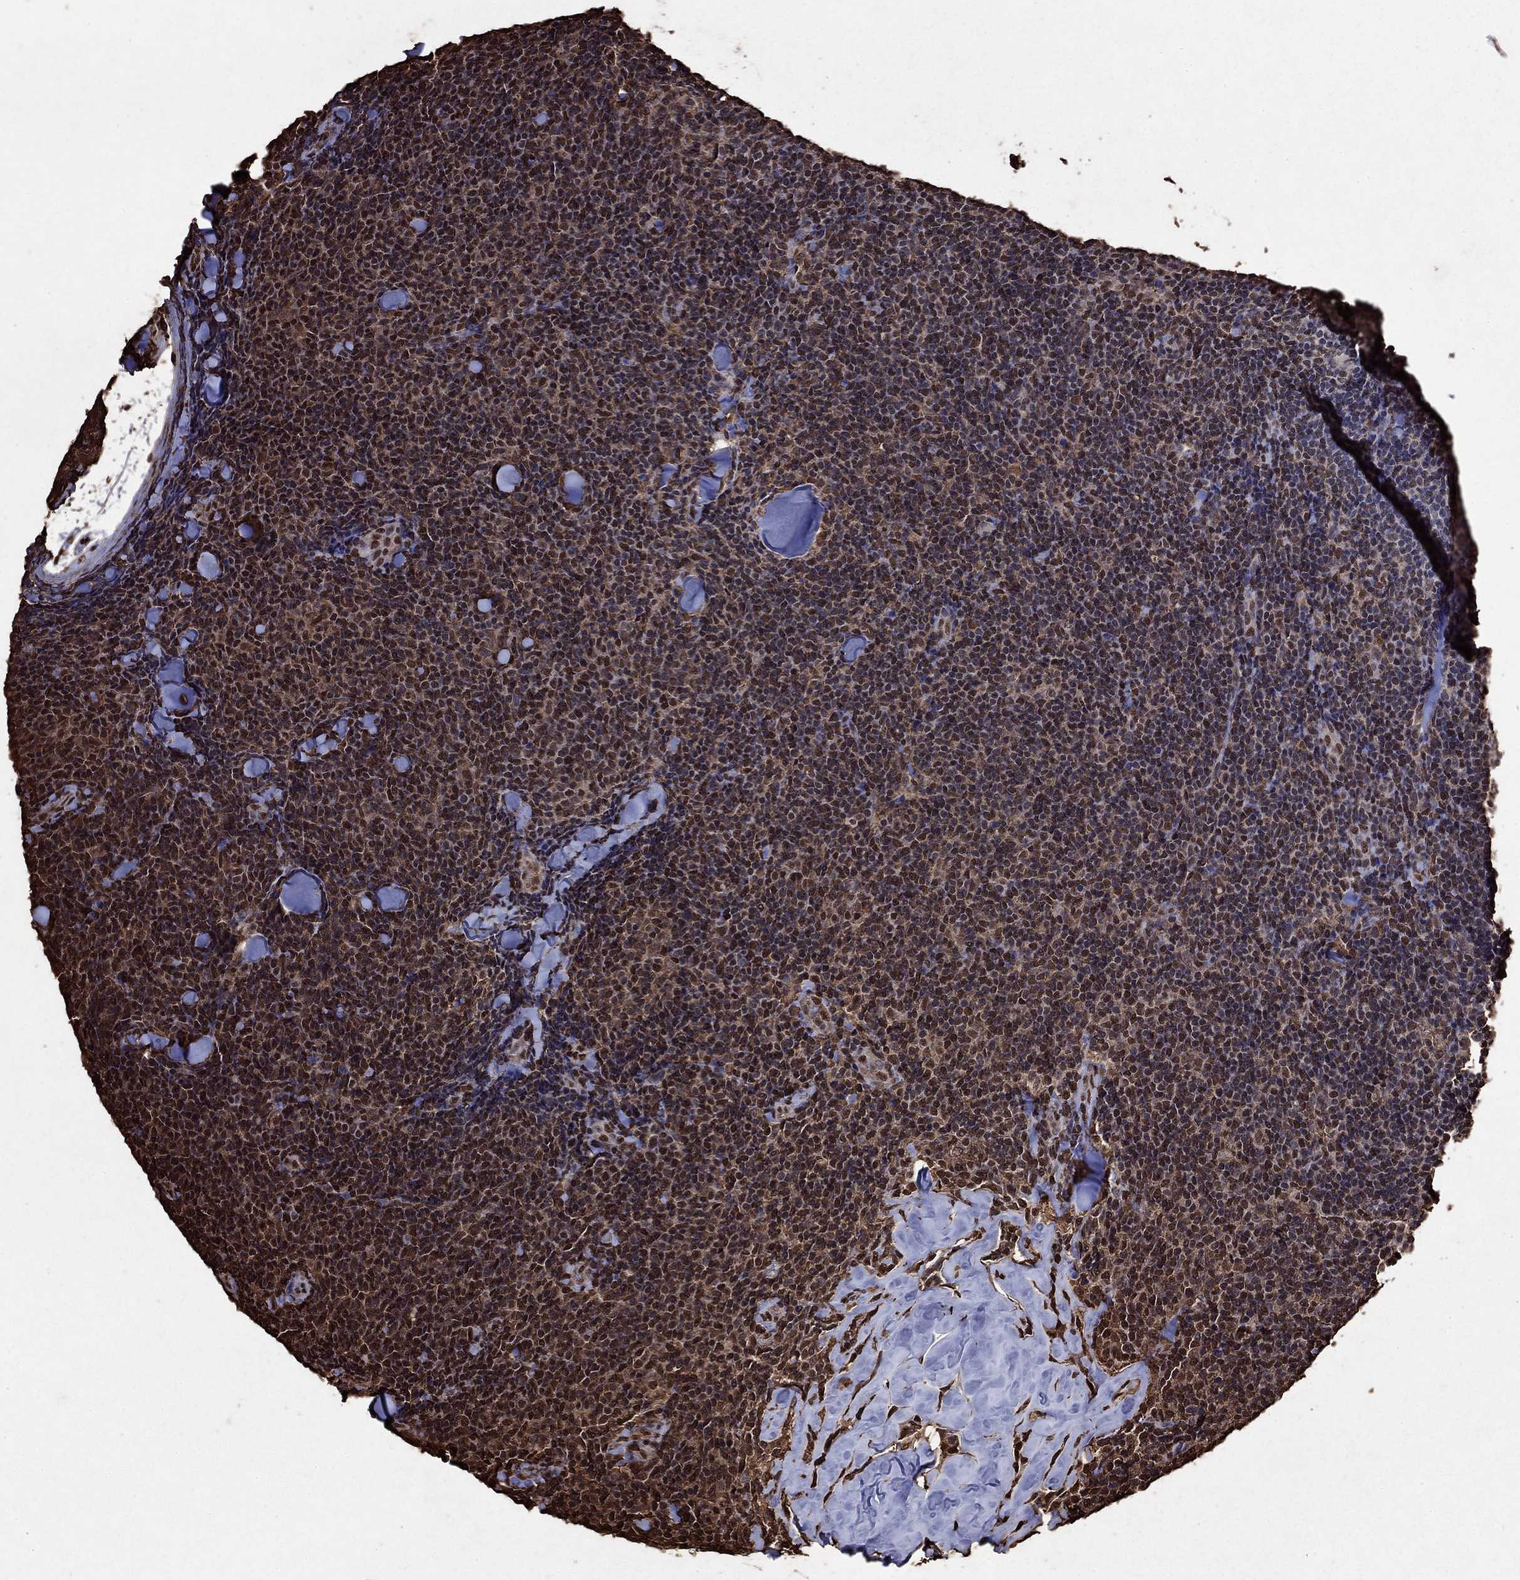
{"staining": {"intensity": "moderate", "quantity": "25%-75%", "location": "cytoplasmic/membranous,nuclear"}, "tissue": "lymphoma", "cell_type": "Tumor cells", "image_type": "cancer", "snomed": [{"axis": "morphology", "description": "Malignant lymphoma, non-Hodgkin's type, Low grade"}, {"axis": "topography", "description": "Lymph node"}], "caption": "There is medium levels of moderate cytoplasmic/membranous and nuclear positivity in tumor cells of lymphoma, as demonstrated by immunohistochemical staining (brown color).", "gene": "GAPDH", "patient": {"sex": "female", "age": 56}}